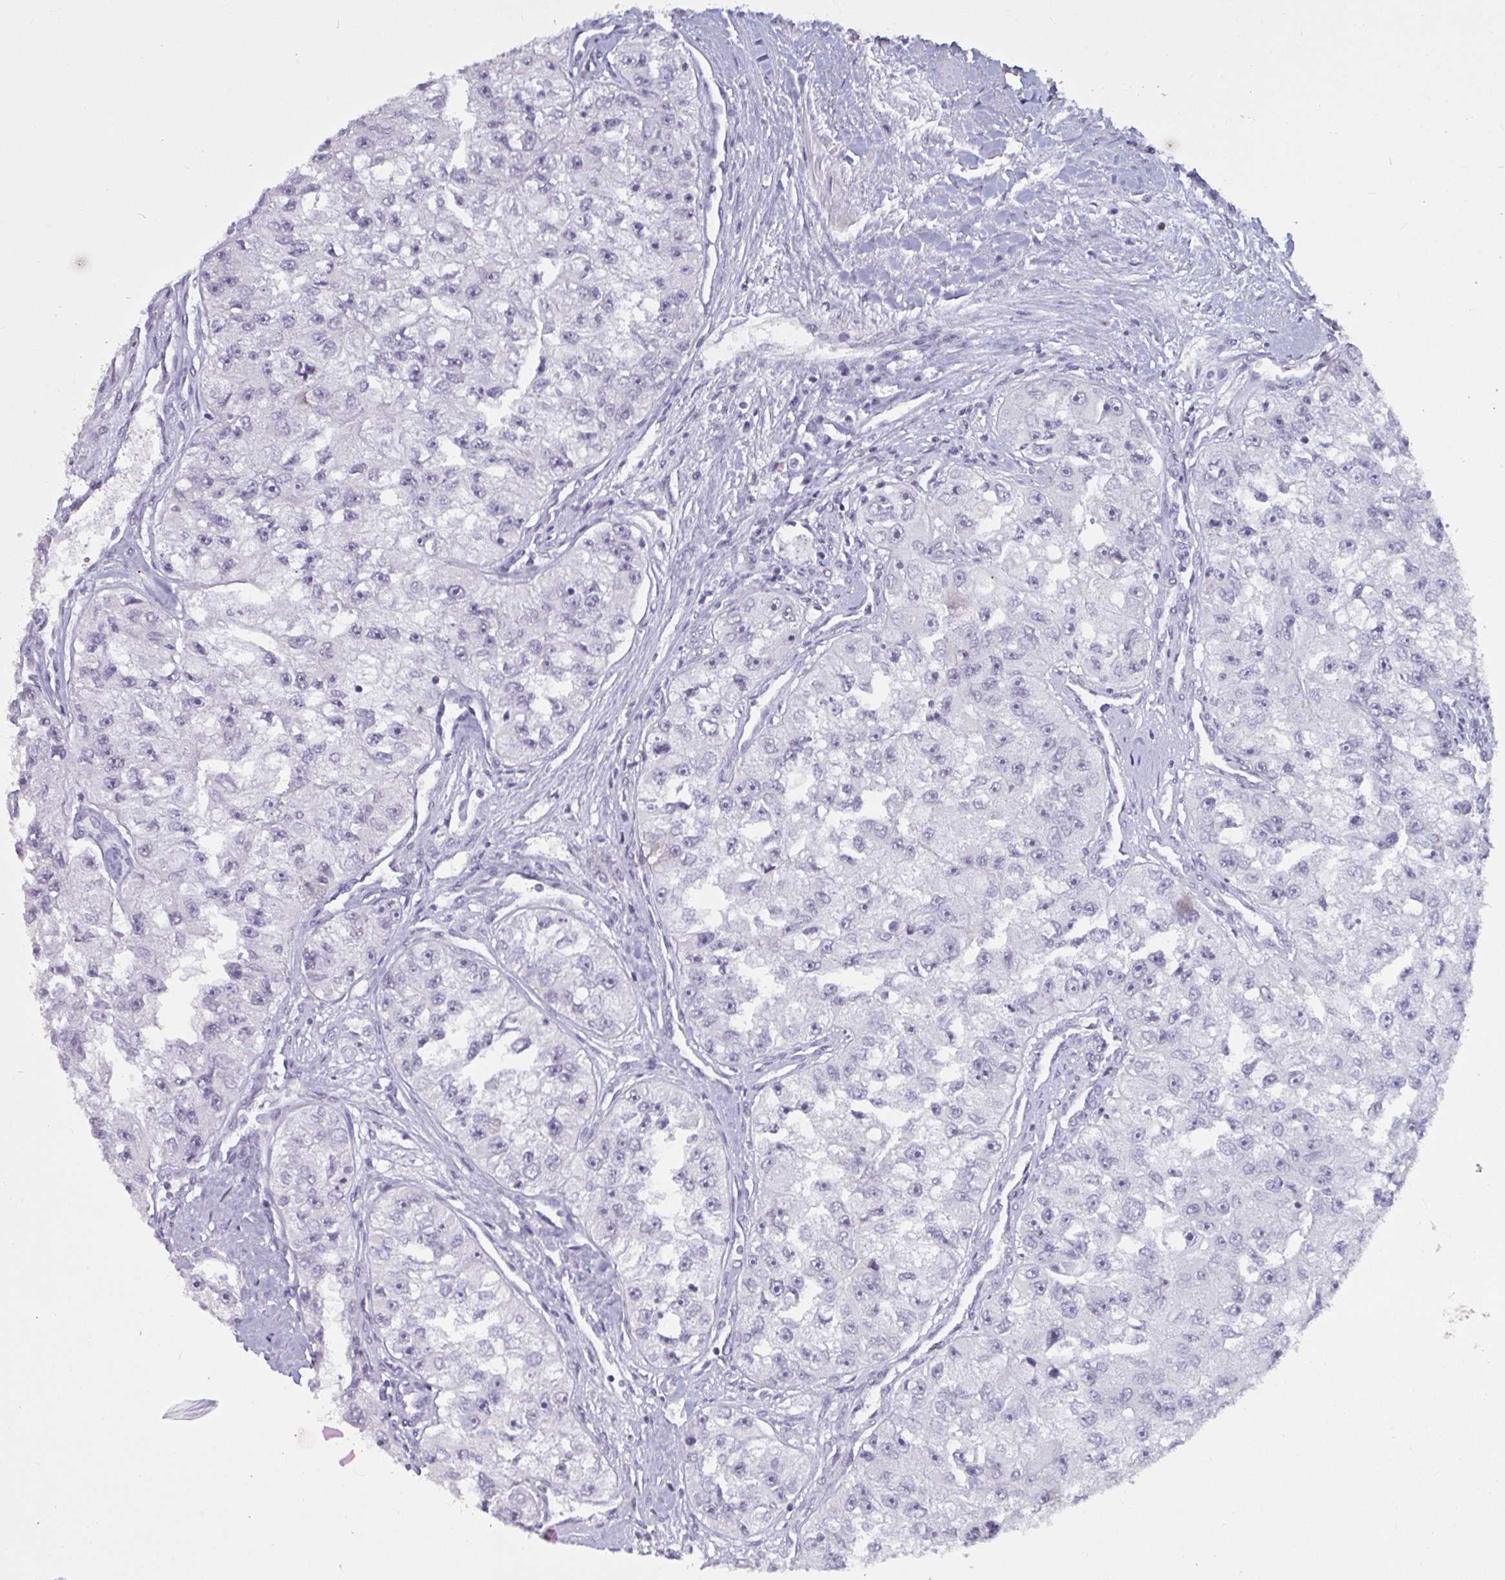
{"staining": {"intensity": "negative", "quantity": "none", "location": "none"}, "tissue": "renal cancer", "cell_type": "Tumor cells", "image_type": "cancer", "snomed": [{"axis": "morphology", "description": "Adenocarcinoma, NOS"}, {"axis": "topography", "description": "Kidney"}], "caption": "Renal cancer (adenocarcinoma) stained for a protein using IHC exhibits no staining tumor cells.", "gene": "TBC1D4", "patient": {"sex": "male", "age": 63}}